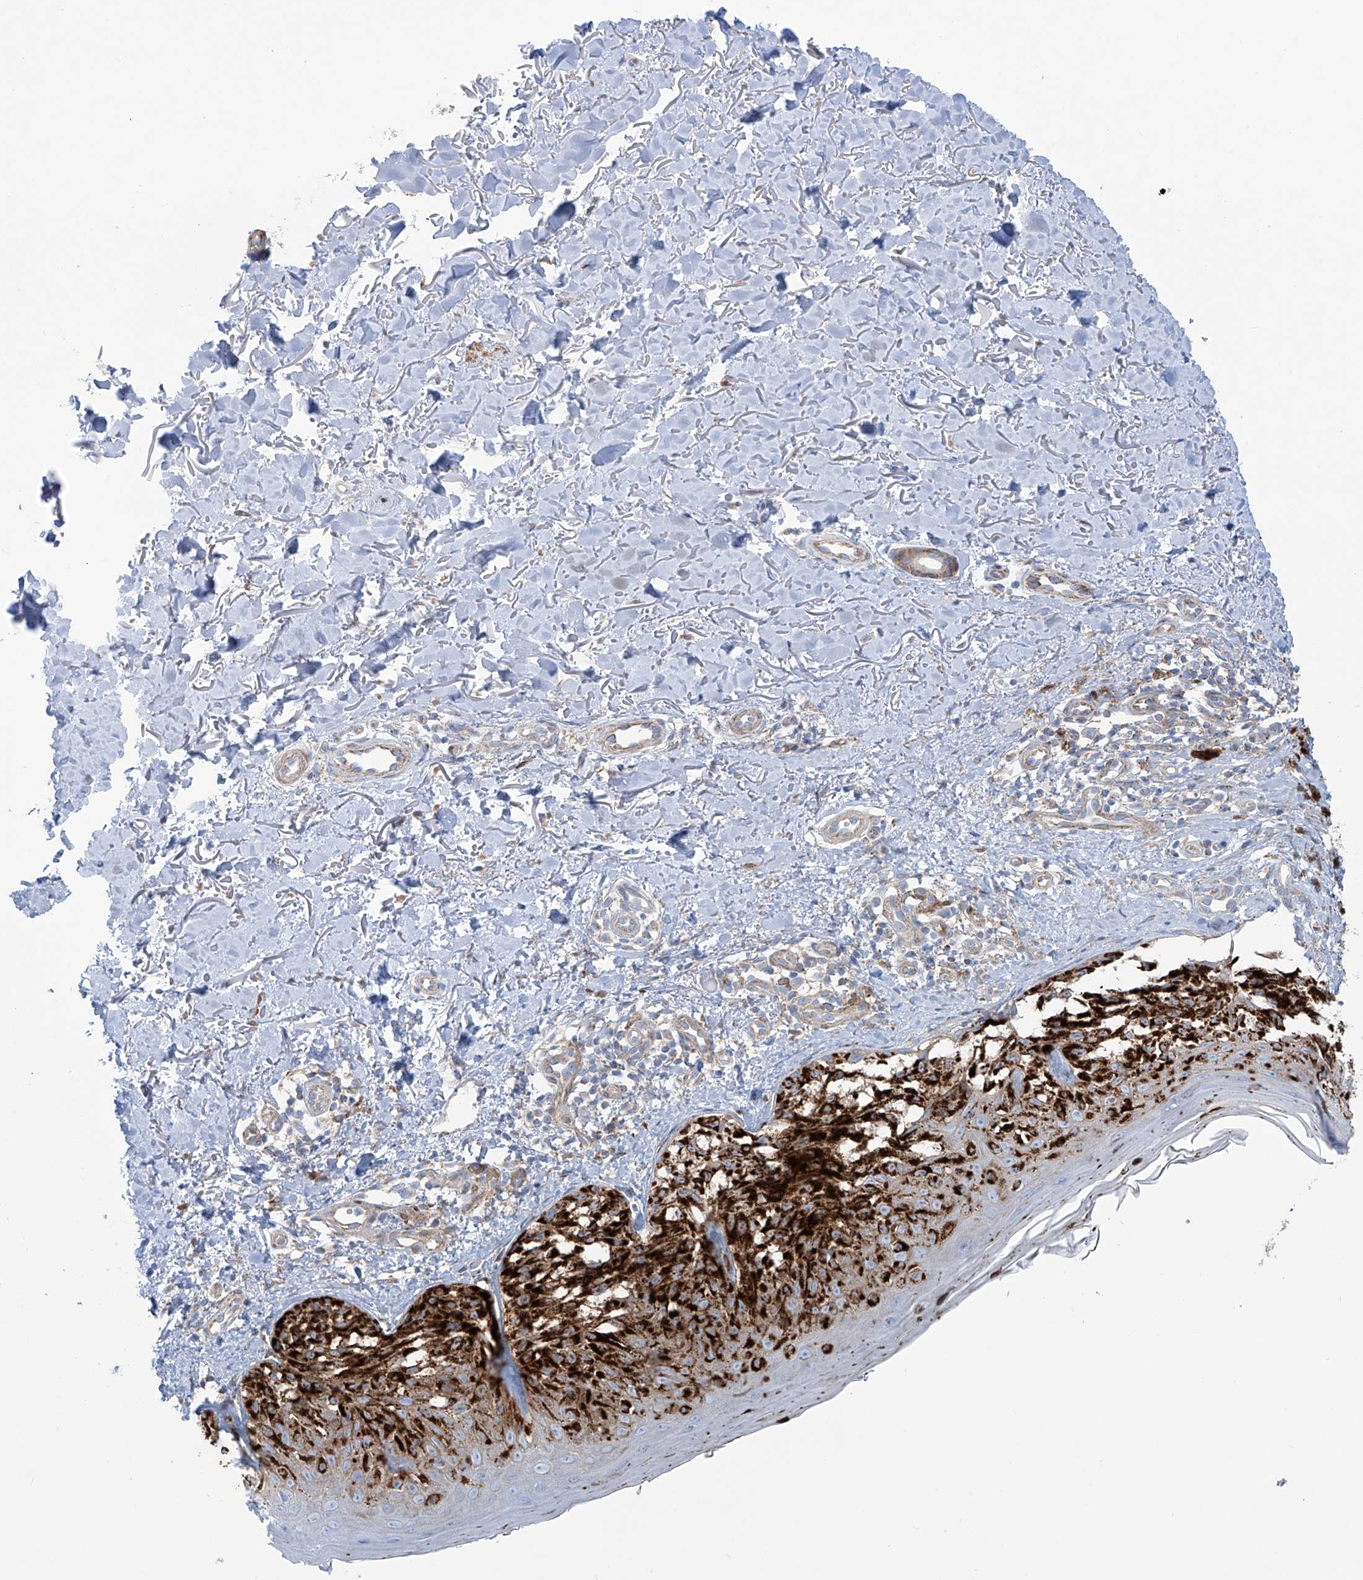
{"staining": {"intensity": "strong", "quantity": ">75%", "location": "cytoplasmic/membranous"}, "tissue": "melanoma", "cell_type": "Tumor cells", "image_type": "cancer", "snomed": [{"axis": "morphology", "description": "Malignant melanoma, NOS"}, {"axis": "topography", "description": "Skin"}], "caption": "Strong cytoplasmic/membranous staining for a protein is identified in about >75% of tumor cells of malignant melanoma using immunohistochemistry (IHC).", "gene": "ALDH6A1", "patient": {"sex": "female", "age": 50}}